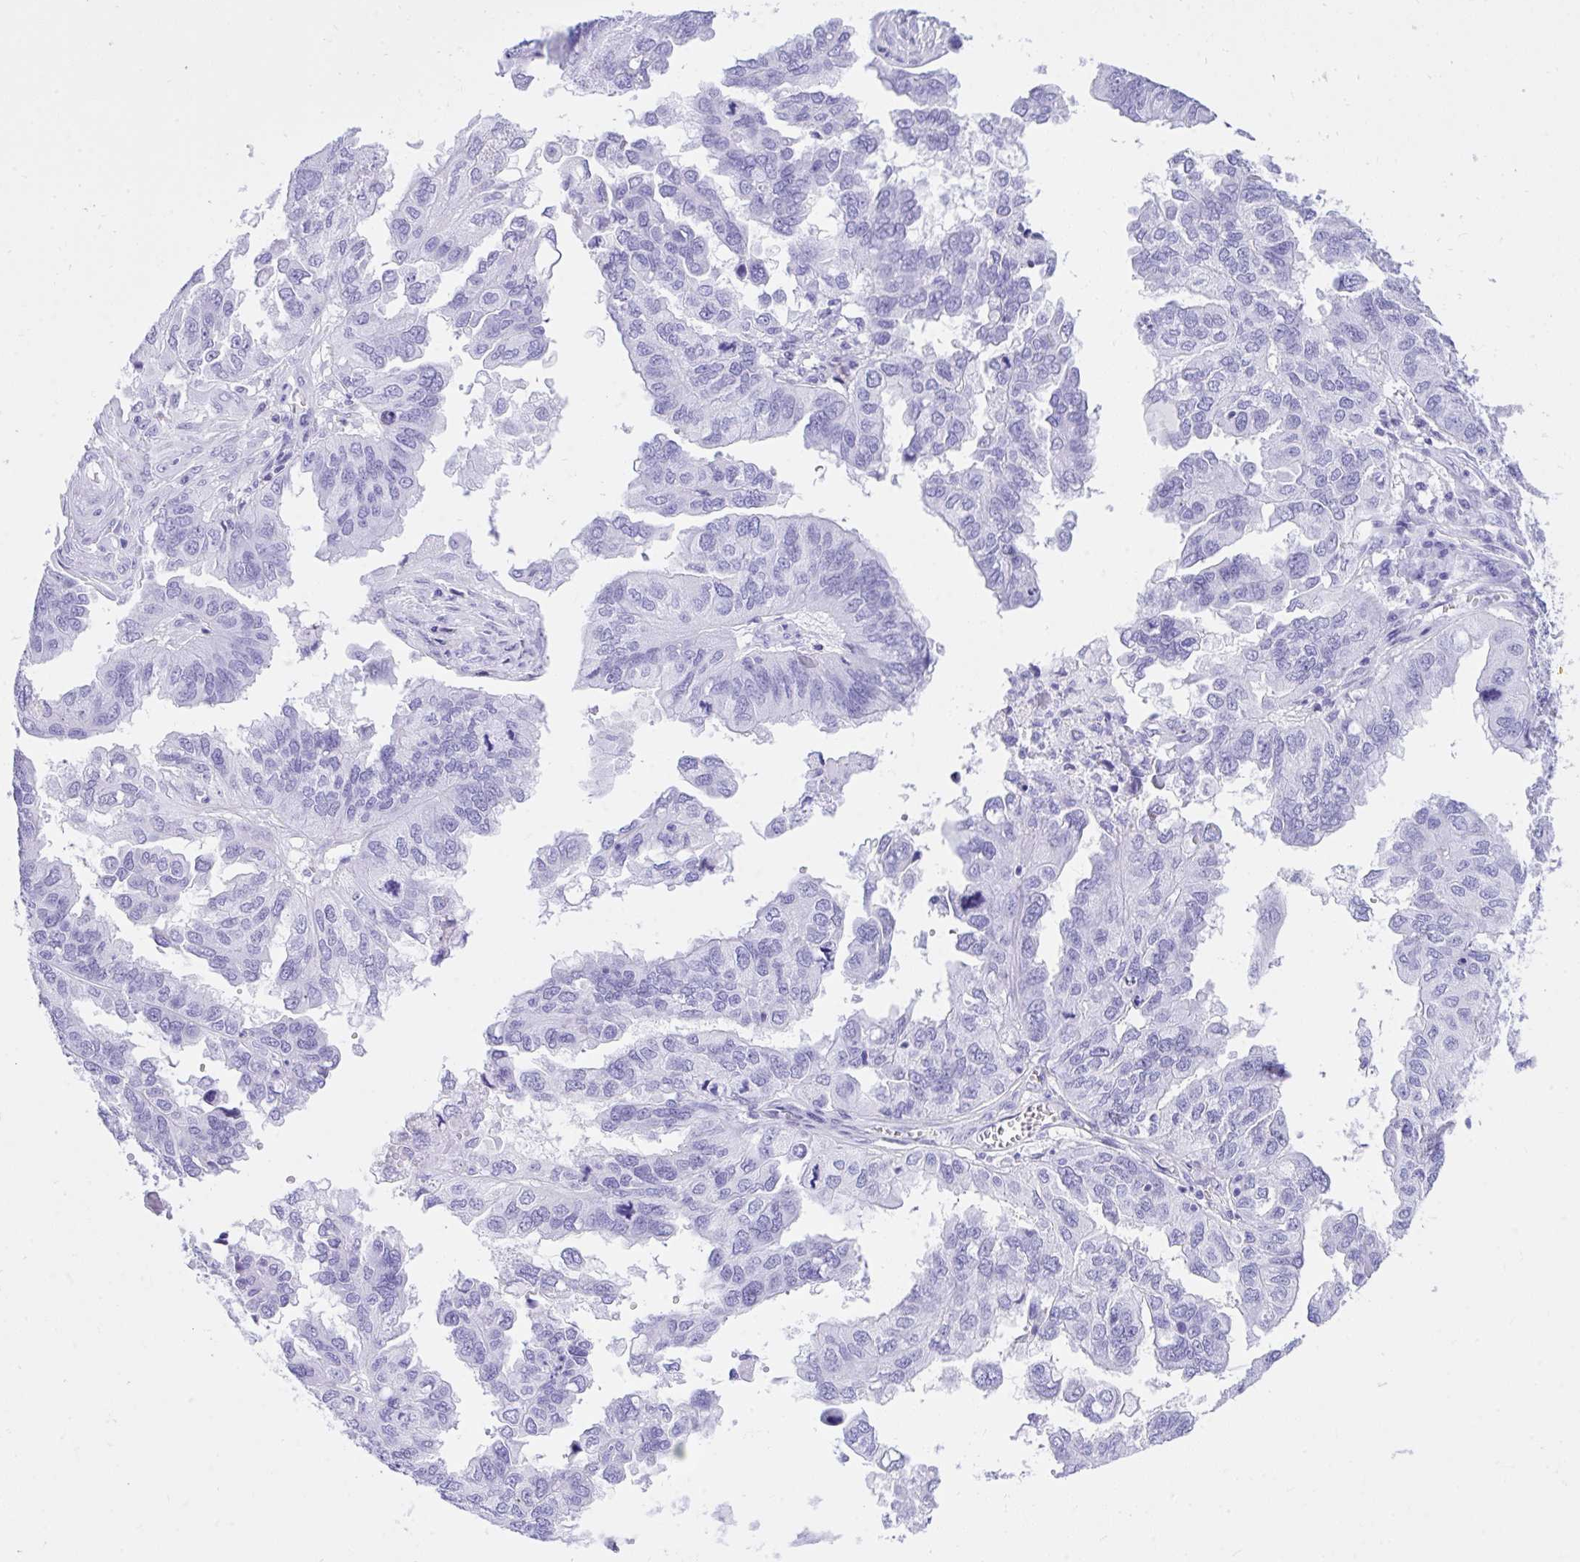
{"staining": {"intensity": "negative", "quantity": "none", "location": "none"}, "tissue": "ovarian cancer", "cell_type": "Tumor cells", "image_type": "cancer", "snomed": [{"axis": "morphology", "description": "Cystadenocarcinoma, serous, NOS"}, {"axis": "topography", "description": "Ovary"}], "caption": "The histopathology image reveals no significant positivity in tumor cells of serous cystadenocarcinoma (ovarian). (DAB immunohistochemistry with hematoxylin counter stain).", "gene": "TLN2", "patient": {"sex": "female", "age": 79}}